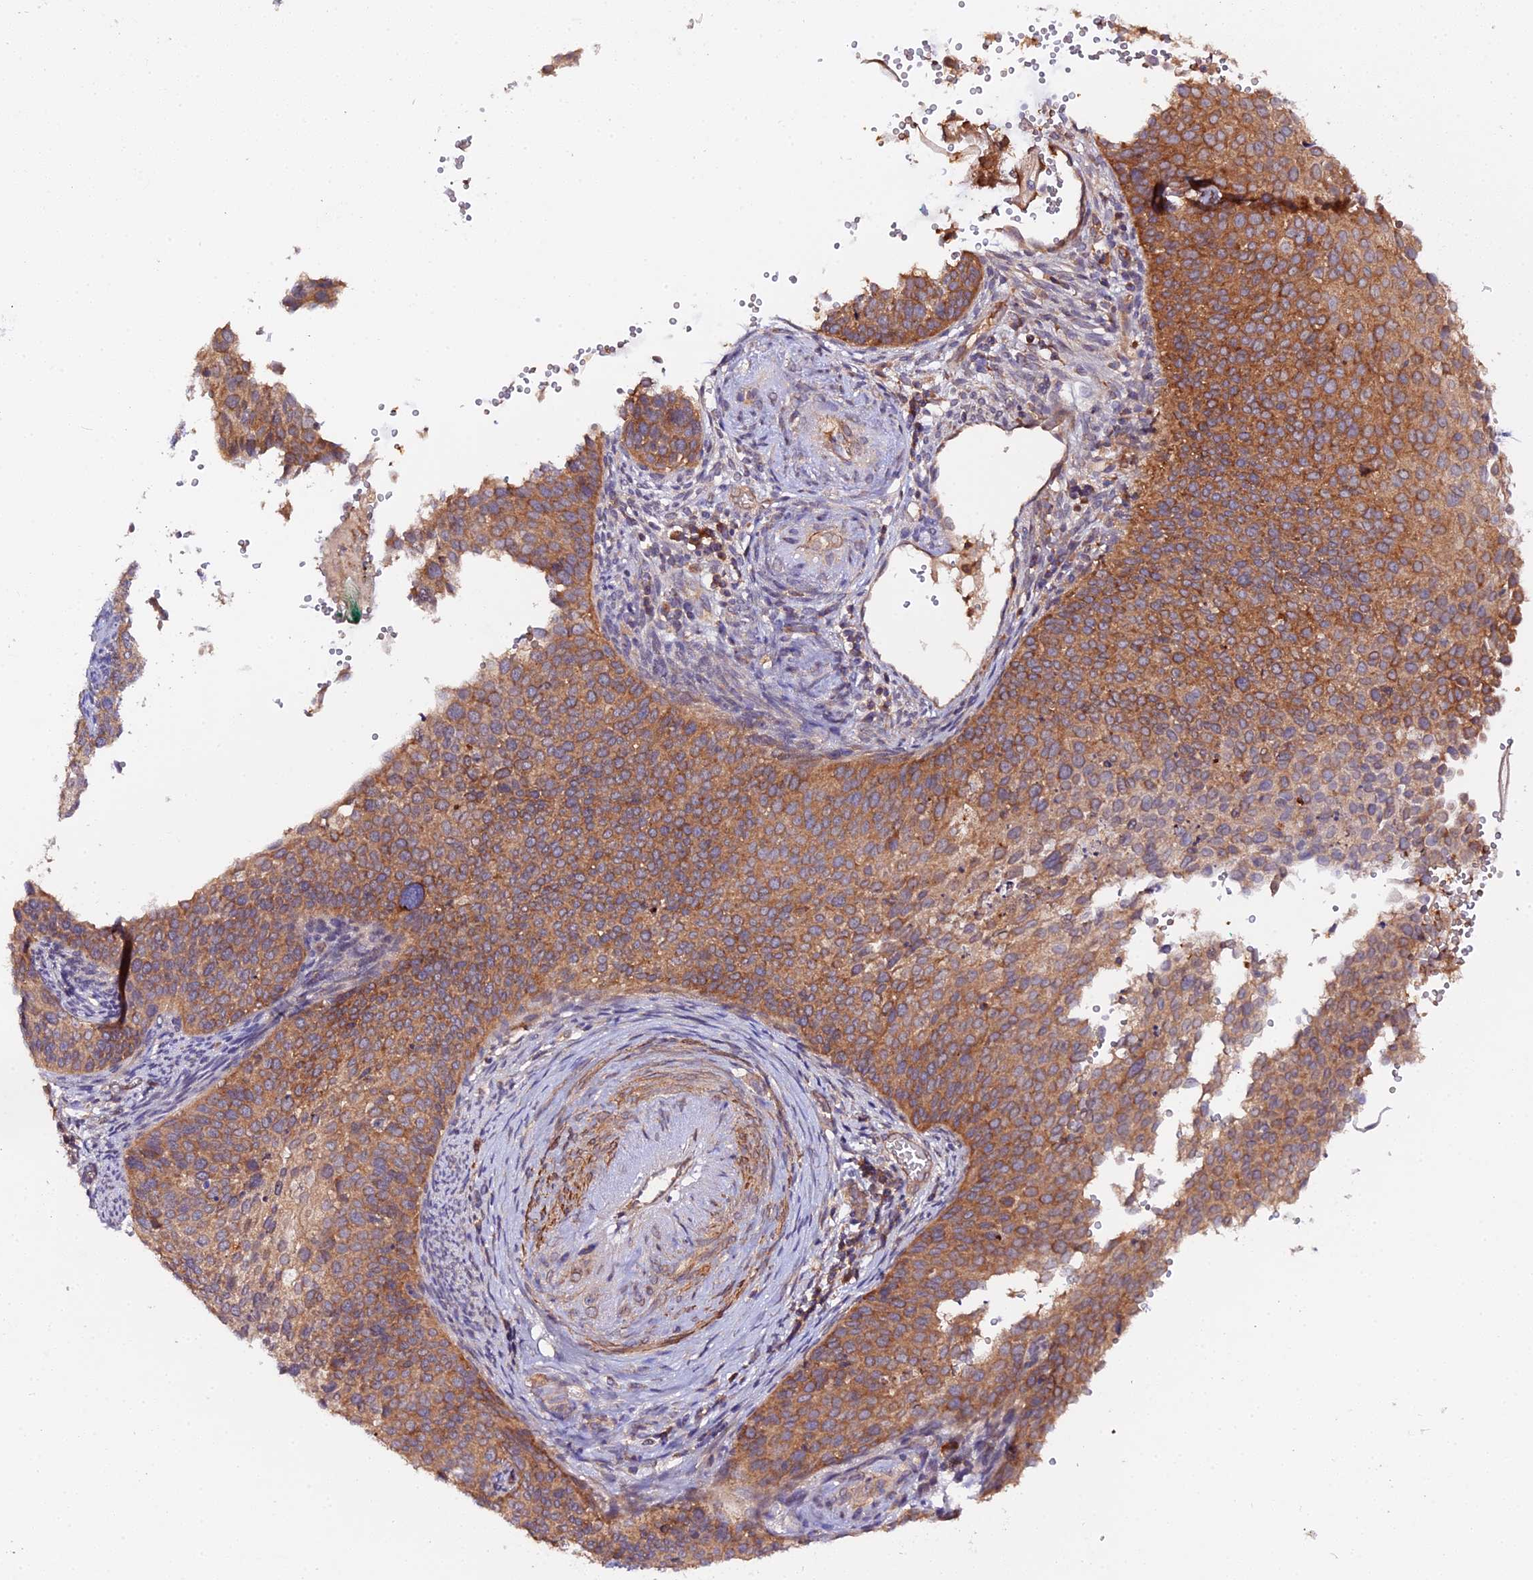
{"staining": {"intensity": "moderate", "quantity": ">75%", "location": "cytoplasmic/membranous"}, "tissue": "cervical cancer", "cell_type": "Tumor cells", "image_type": "cancer", "snomed": [{"axis": "morphology", "description": "Squamous cell carcinoma, NOS"}, {"axis": "topography", "description": "Cervix"}], "caption": "DAB (3,3'-diaminobenzidine) immunohistochemical staining of human cervical squamous cell carcinoma demonstrates moderate cytoplasmic/membranous protein staining in about >75% of tumor cells.", "gene": "TRIM26", "patient": {"sex": "female", "age": 44}}